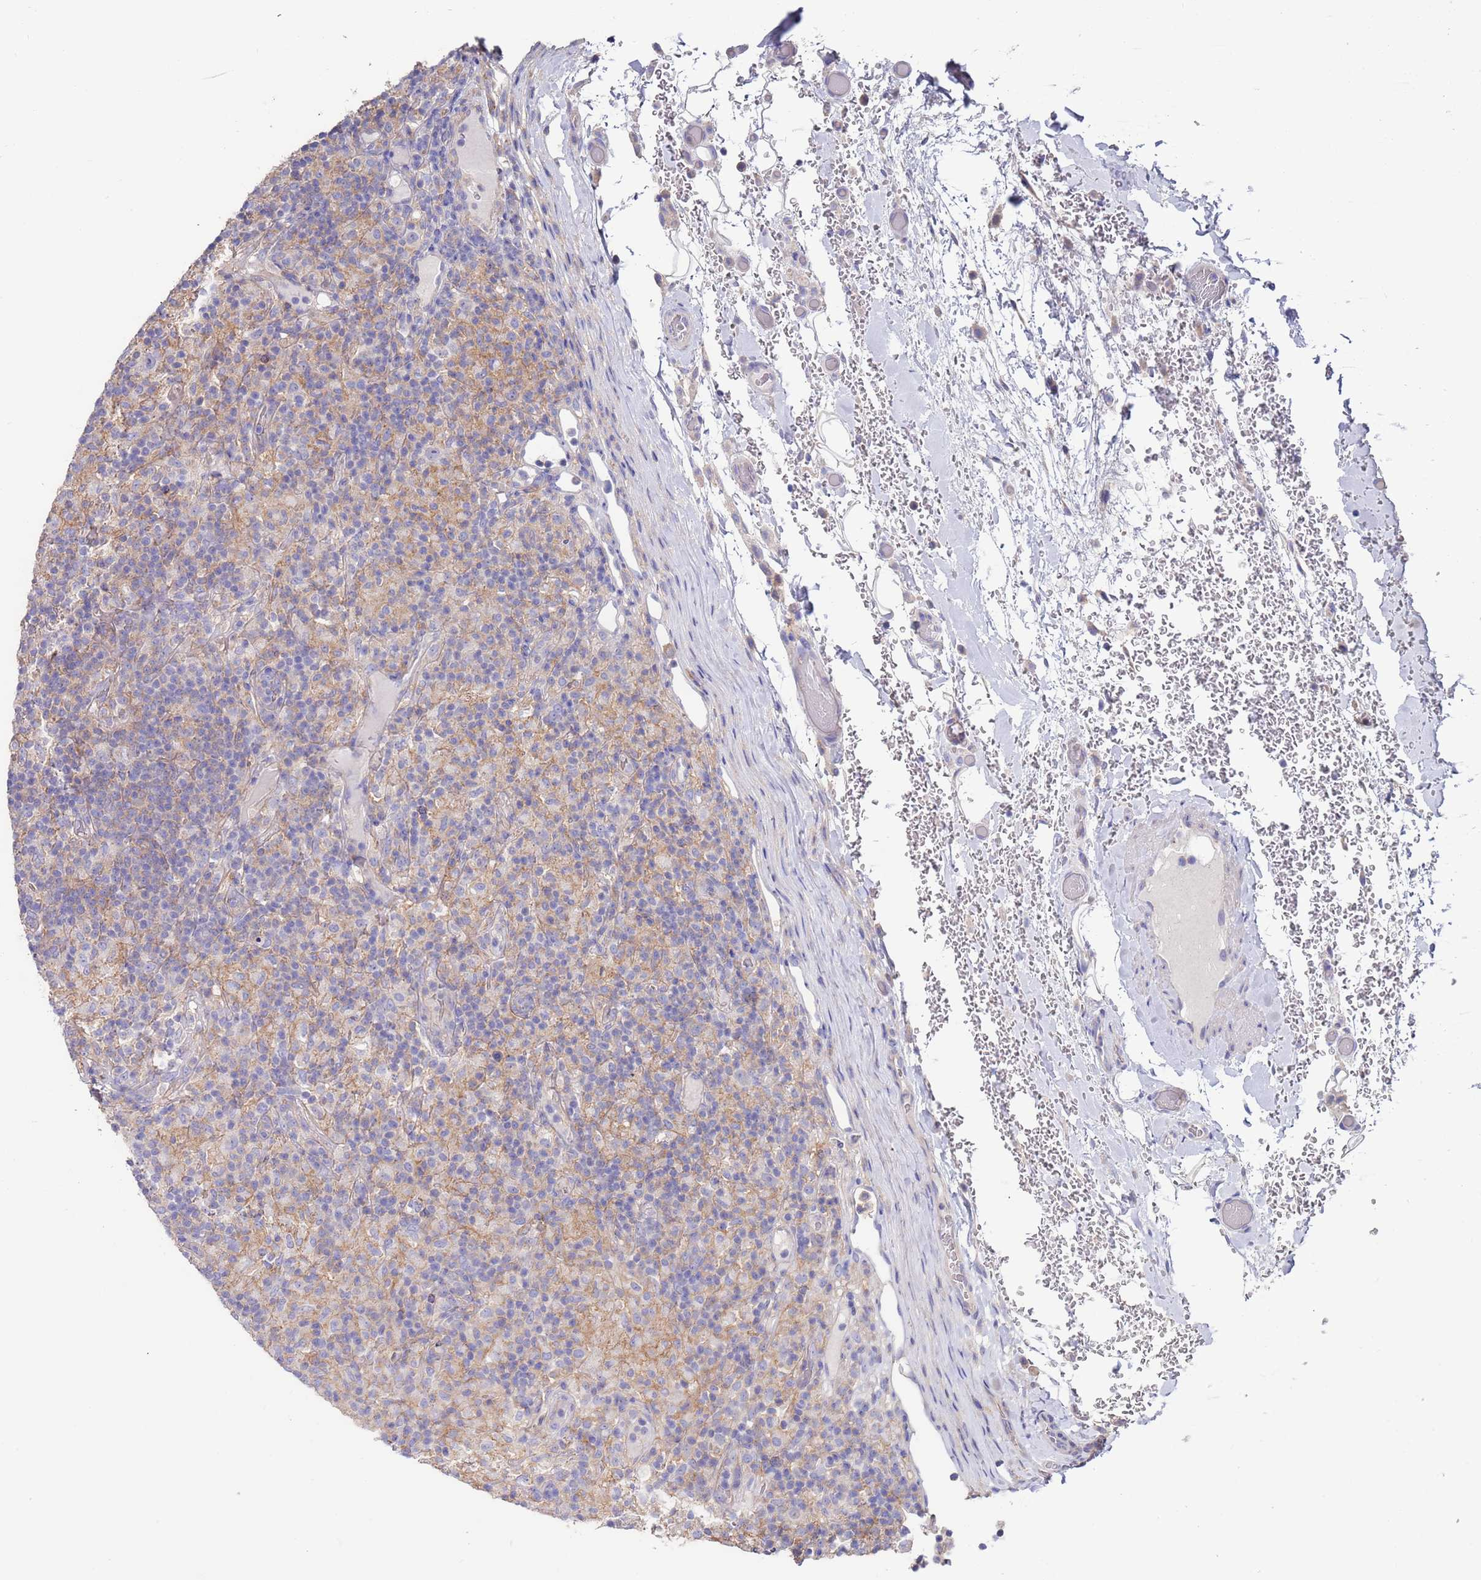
{"staining": {"intensity": "negative", "quantity": "none", "location": "none"}, "tissue": "lymphoma", "cell_type": "Tumor cells", "image_type": "cancer", "snomed": [{"axis": "morphology", "description": "Hodgkin's disease, NOS"}, {"axis": "topography", "description": "Lymph node"}], "caption": "High power microscopy image of an immunohistochemistry (IHC) photomicrograph of lymphoma, revealing no significant positivity in tumor cells.", "gene": "KRTCAP3", "patient": {"sex": "male", "age": 70}}